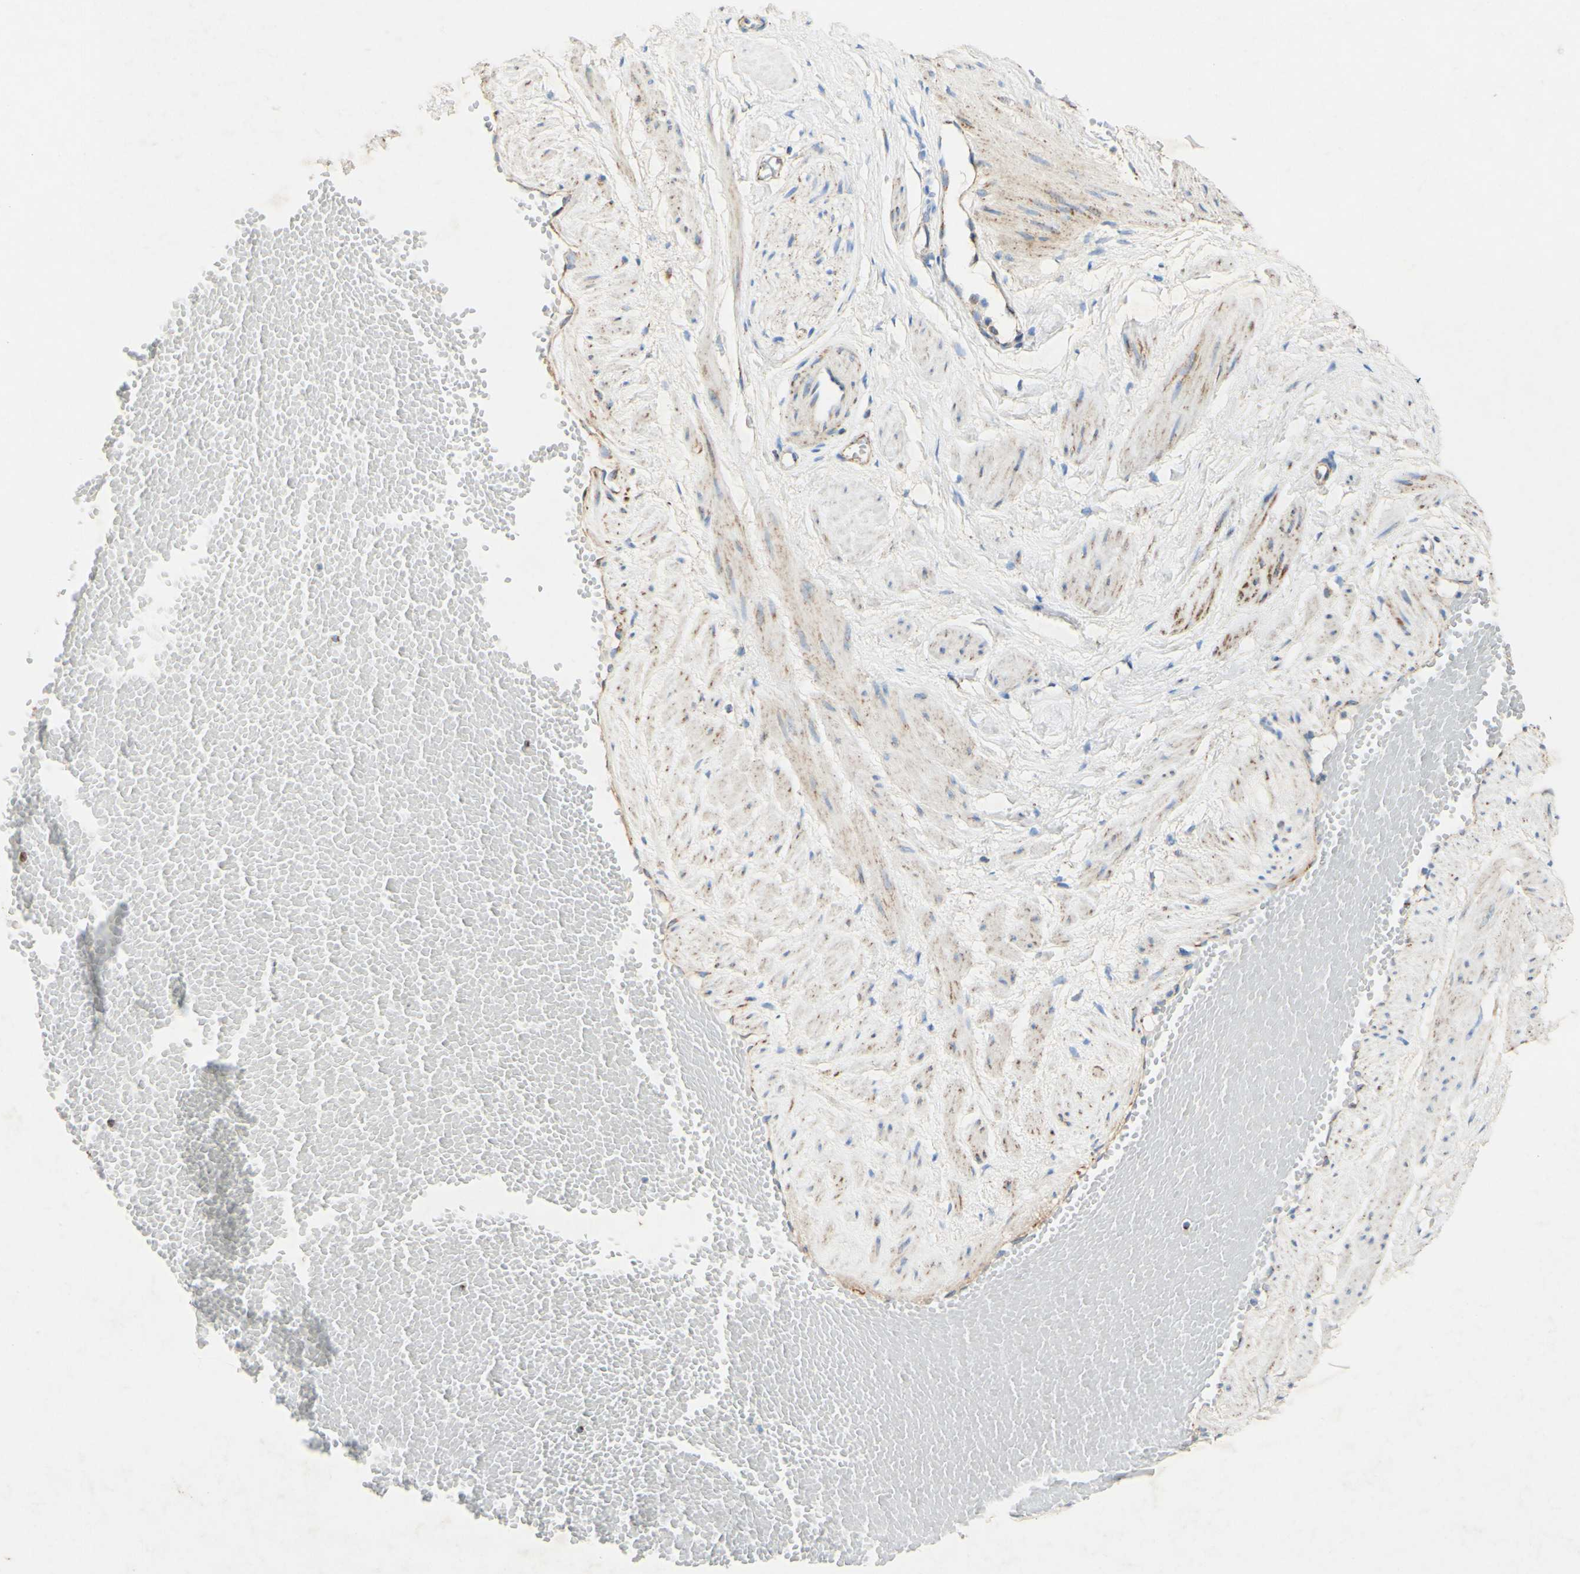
{"staining": {"intensity": "weak", "quantity": ">75%", "location": "cytoplasmic/membranous"}, "tissue": "adipose tissue", "cell_type": "Adipocytes", "image_type": "normal", "snomed": [{"axis": "morphology", "description": "Normal tissue, NOS"}, {"axis": "topography", "description": "Soft tissue"}, {"axis": "topography", "description": "Vascular tissue"}], "caption": "Protein expression analysis of unremarkable human adipose tissue reveals weak cytoplasmic/membranous positivity in about >75% of adipocytes. The staining was performed using DAB (3,3'-diaminobenzidine) to visualize the protein expression in brown, while the nuclei were stained in blue with hematoxylin (Magnification: 20x).", "gene": "OXCT1", "patient": {"sex": "female", "age": 35}}